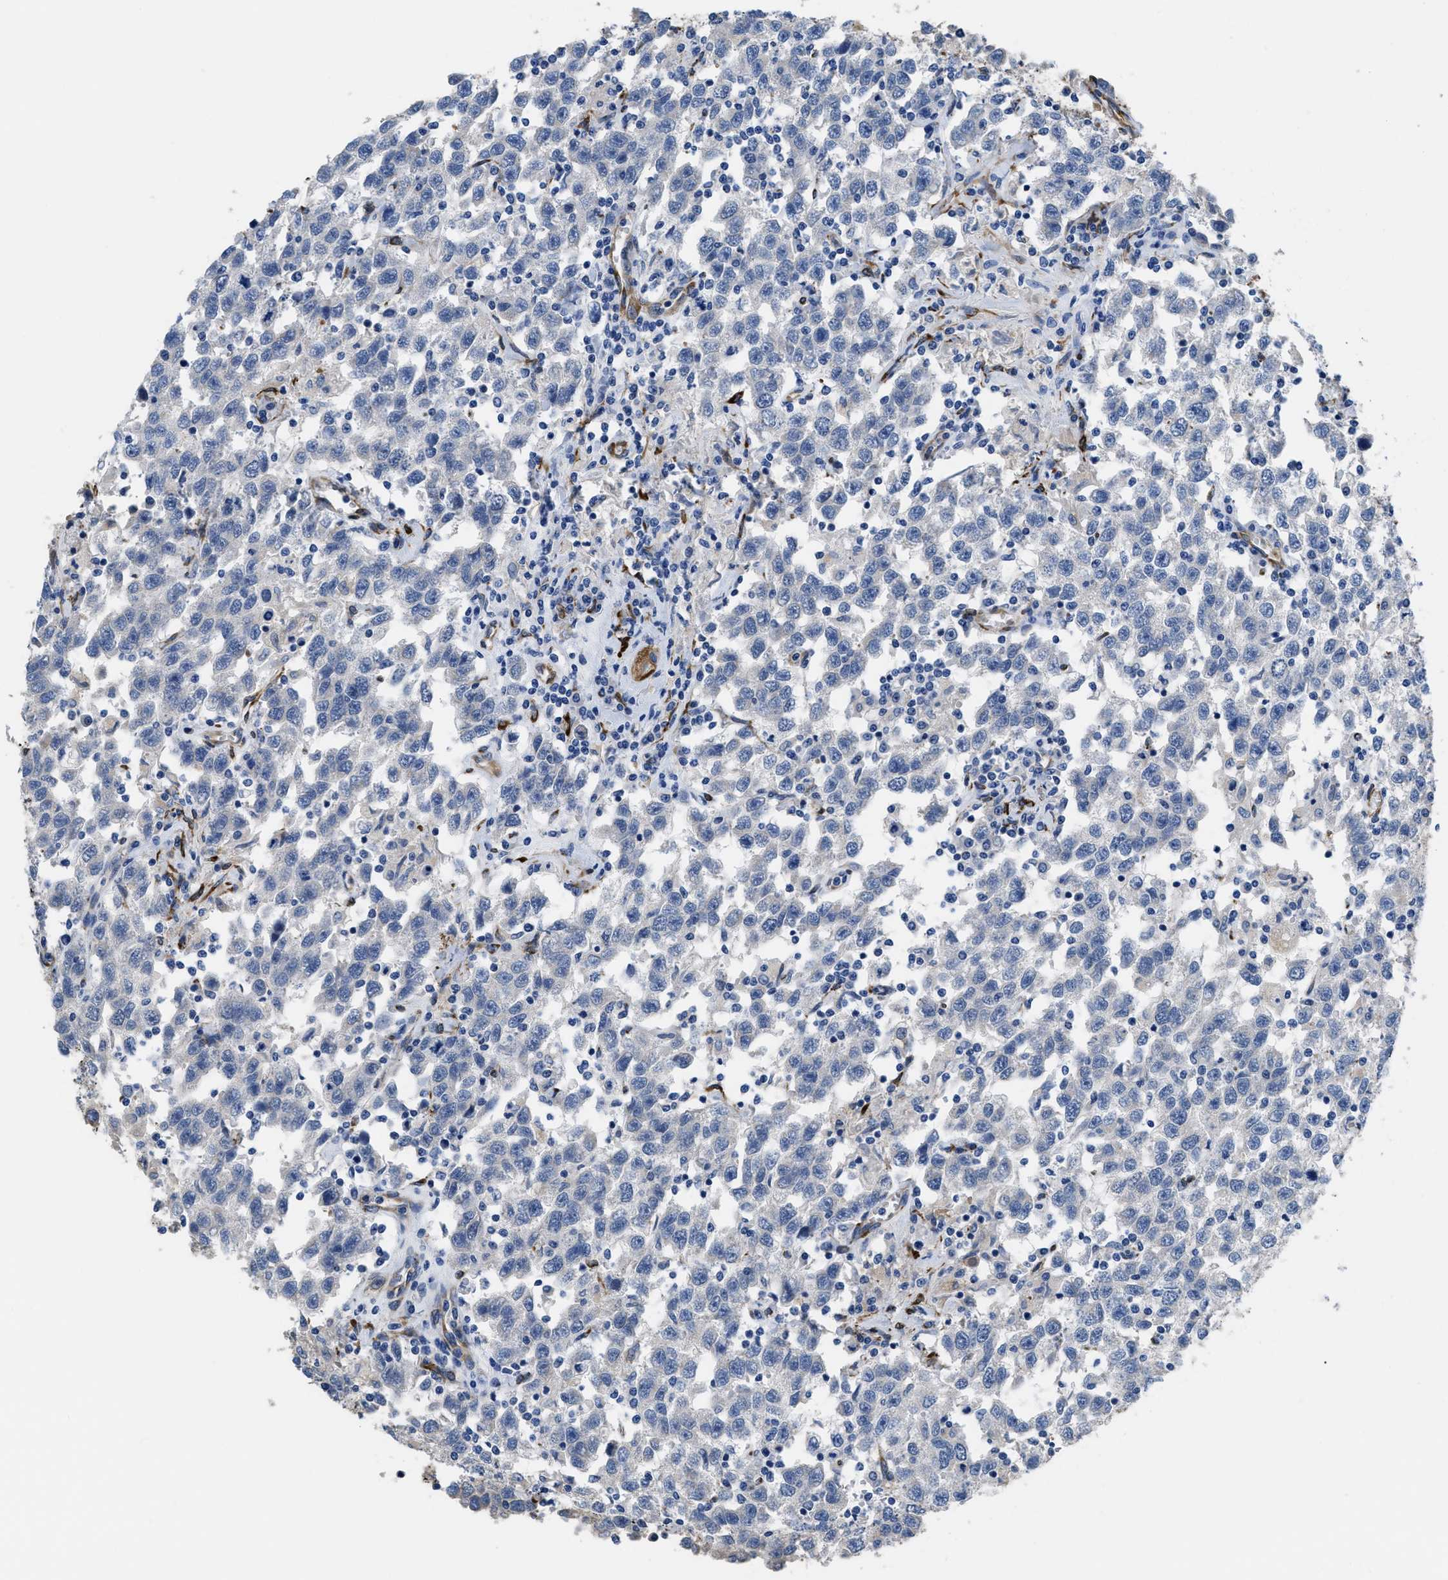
{"staining": {"intensity": "negative", "quantity": "none", "location": "none"}, "tissue": "testis cancer", "cell_type": "Tumor cells", "image_type": "cancer", "snomed": [{"axis": "morphology", "description": "Seminoma, NOS"}, {"axis": "topography", "description": "Testis"}], "caption": "Testis cancer (seminoma) stained for a protein using IHC shows no expression tumor cells.", "gene": "SQLE", "patient": {"sex": "male", "age": 41}}